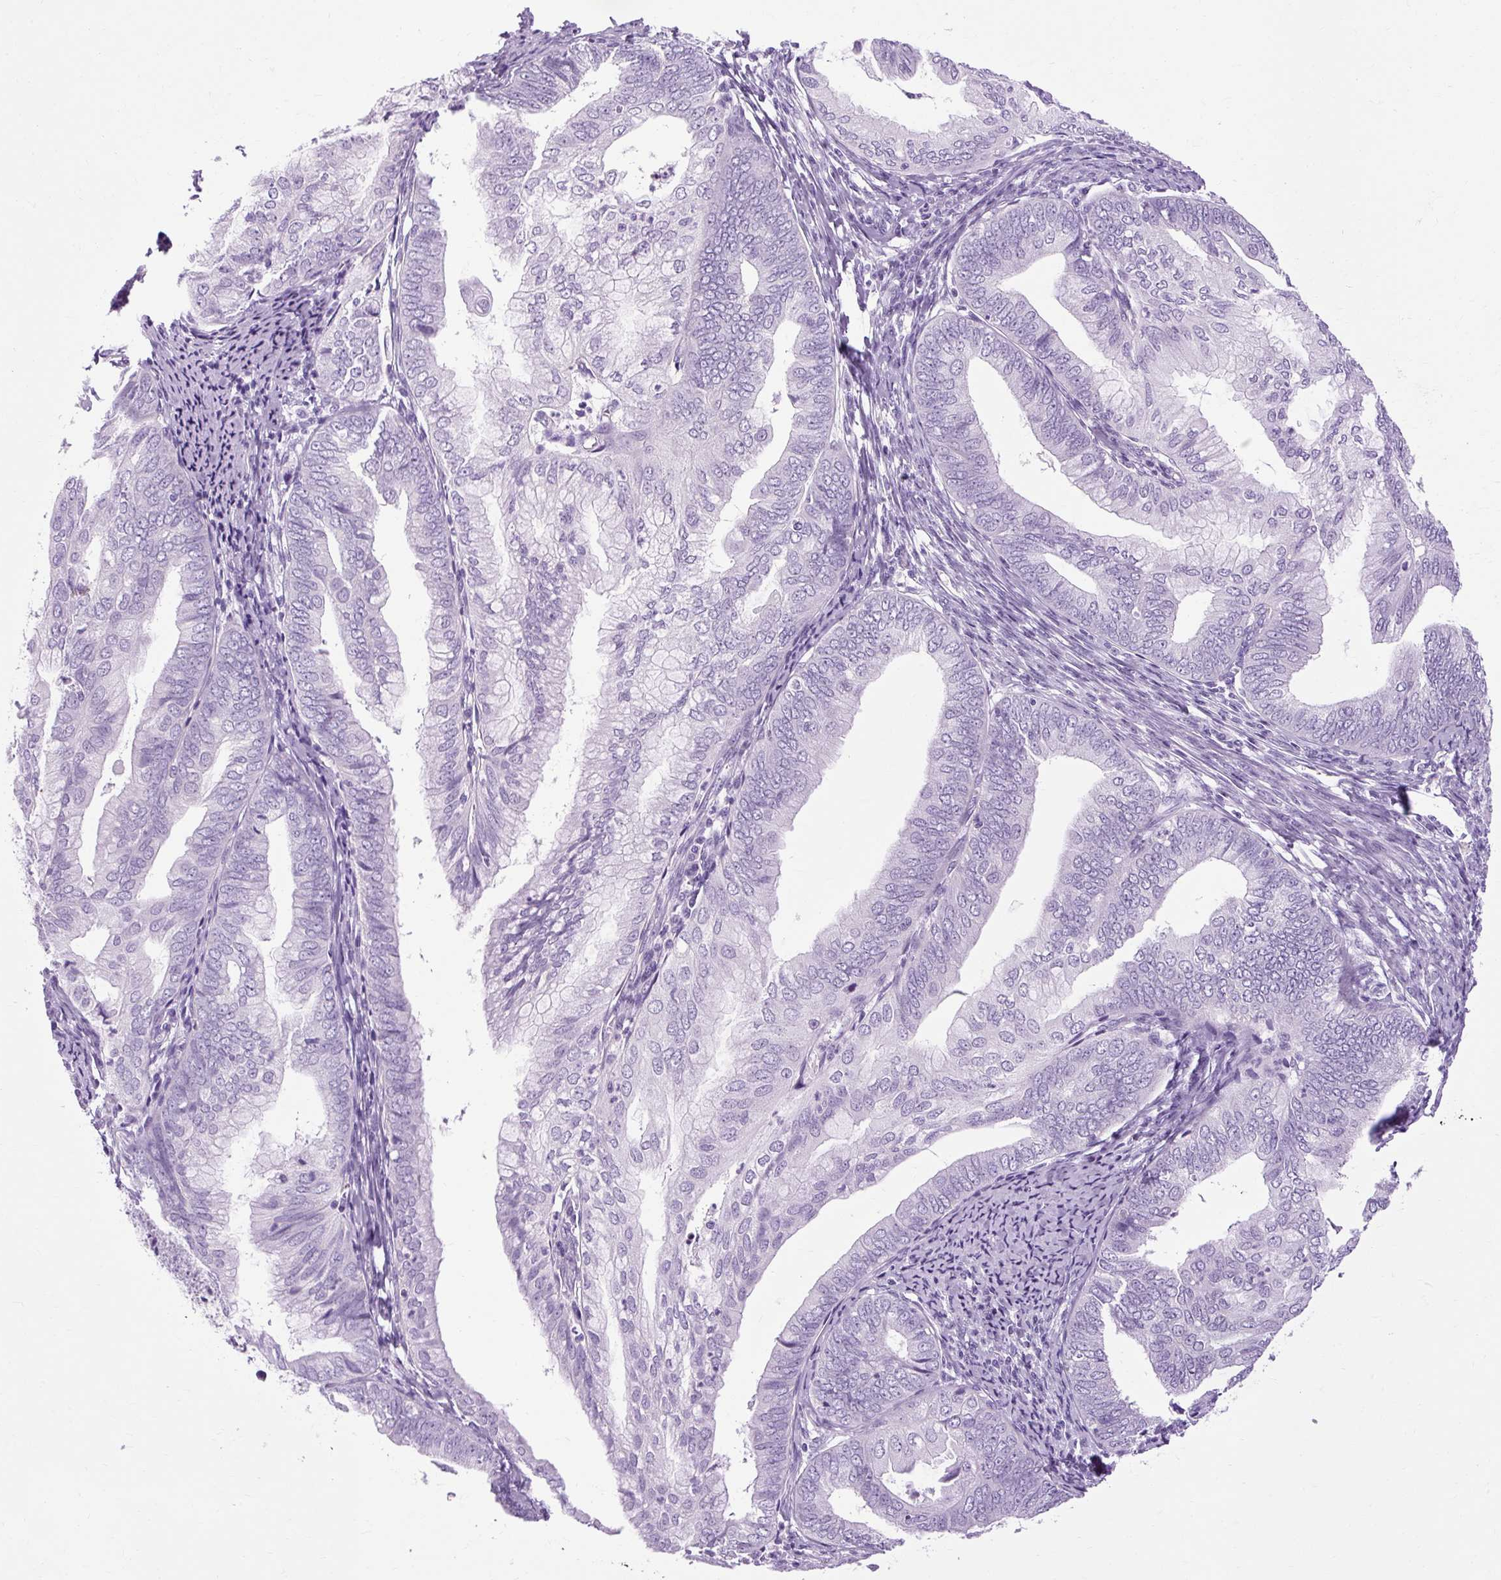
{"staining": {"intensity": "negative", "quantity": "none", "location": "none"}, "tissue": "endometrial cancer", "cell_type": "Tumor cells", "image_type": "cancer", "snomed": [{"axis": "morphology", "description": "Adenocarcinoma, NOS"}, {"axis": "topography", "description": "Endometrium"}], "caption": "Endometrial adenocarcinoma stained for a protein using immunohistochemistry demonstrates no staining tumor cells.", "gene": "B3GNT4", "patient": {"sex": "female", "age": 75}}